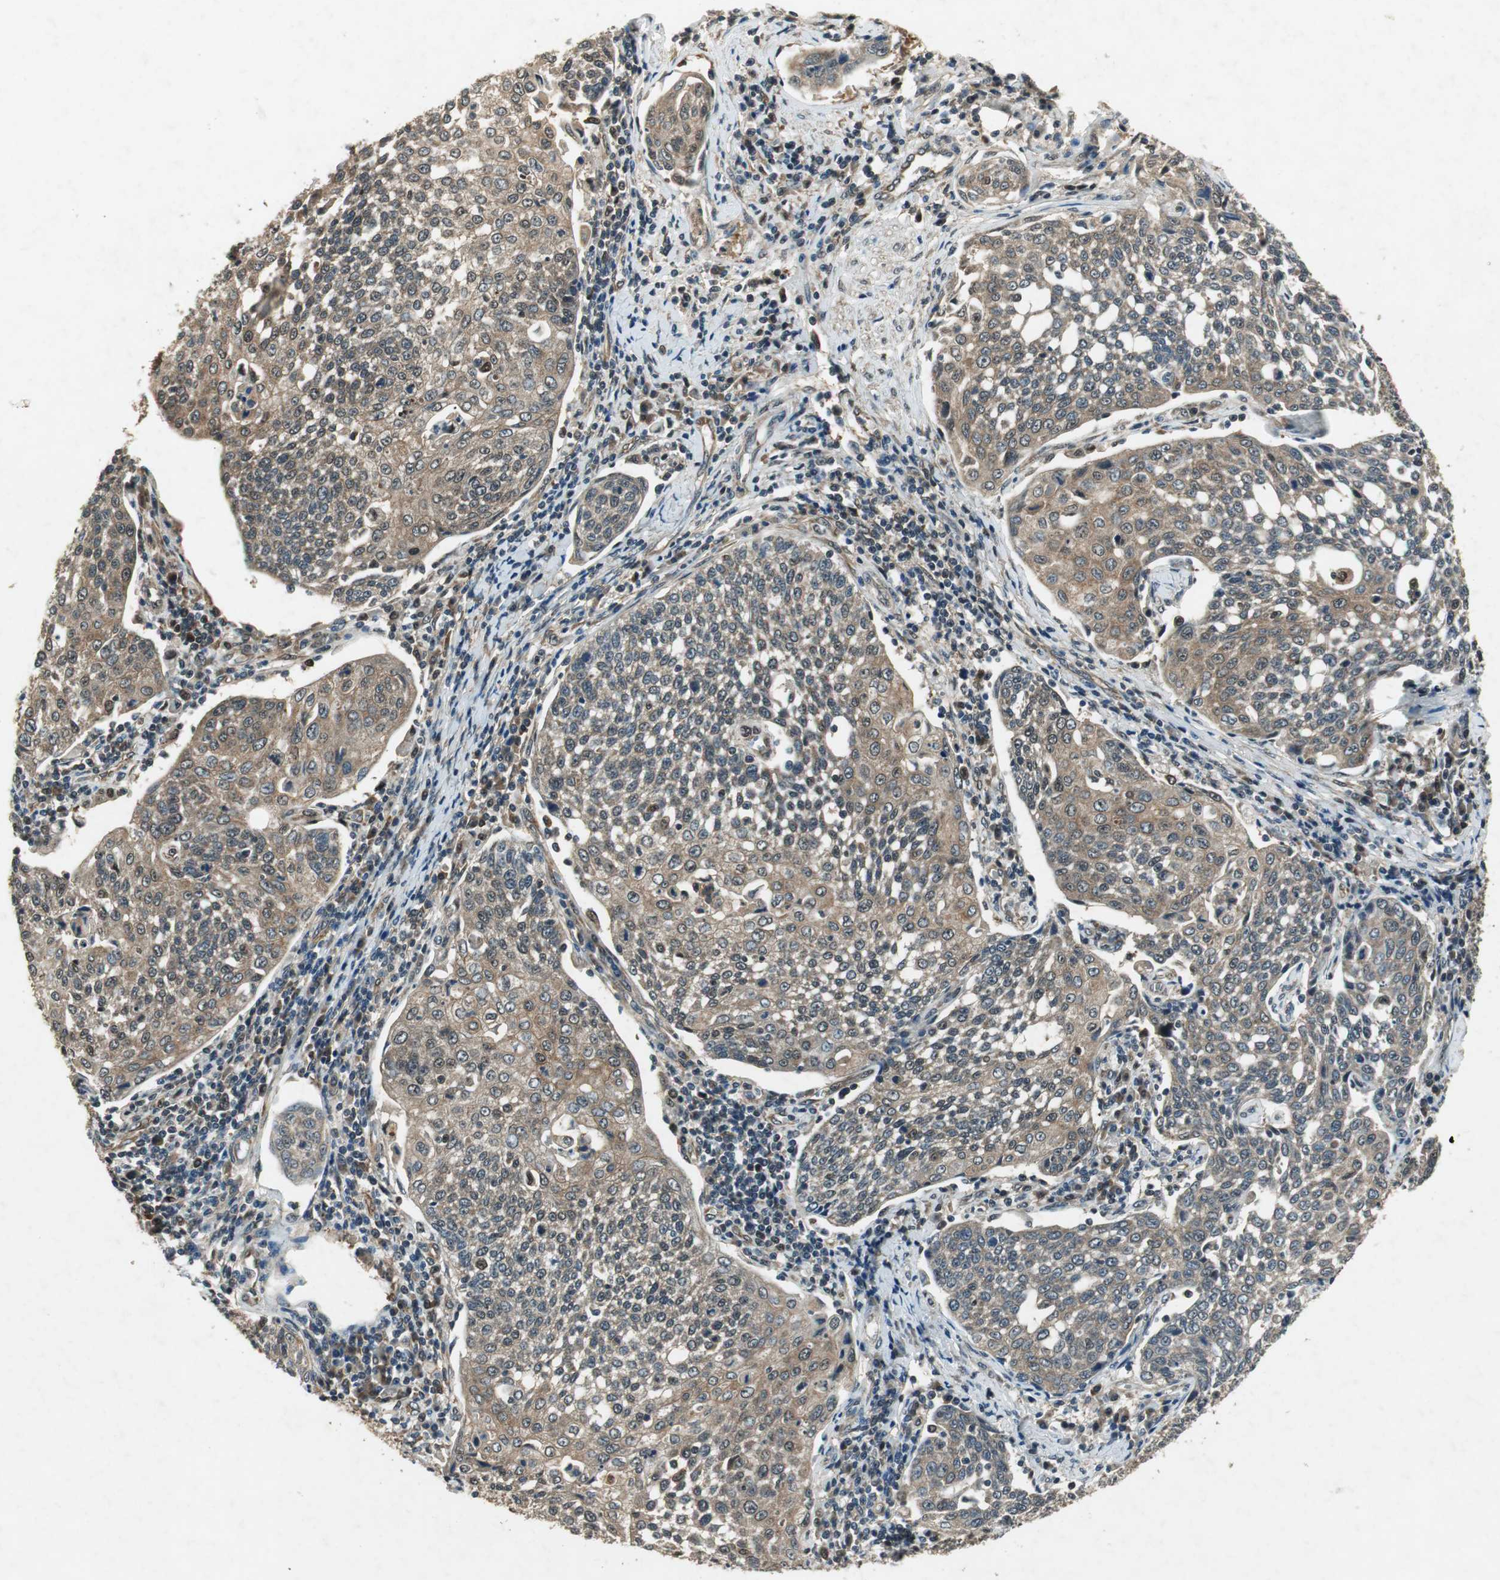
{"staining": {"intensity": "weak", "quantity": ">75%", "location": "cytoplasmic/membranous"}, "tissue": "cervical cancer", "cell_type": "Tumor cells", "image_type": "cancer", "snomed": [{"axis": "morphology", "description": "Squamous cell carcinoma, NOS"}, {"axis": "topography", "description": "Cervix"}], "caption": "The micrograph demonstrates a brown stain indicating the presence of a protein in the cytoplasmic/membranous of tumor cells in cervical squamous cell carcinoma.", "gene": "PSMB4", "patient": {"sex": "female", "age": 34}}